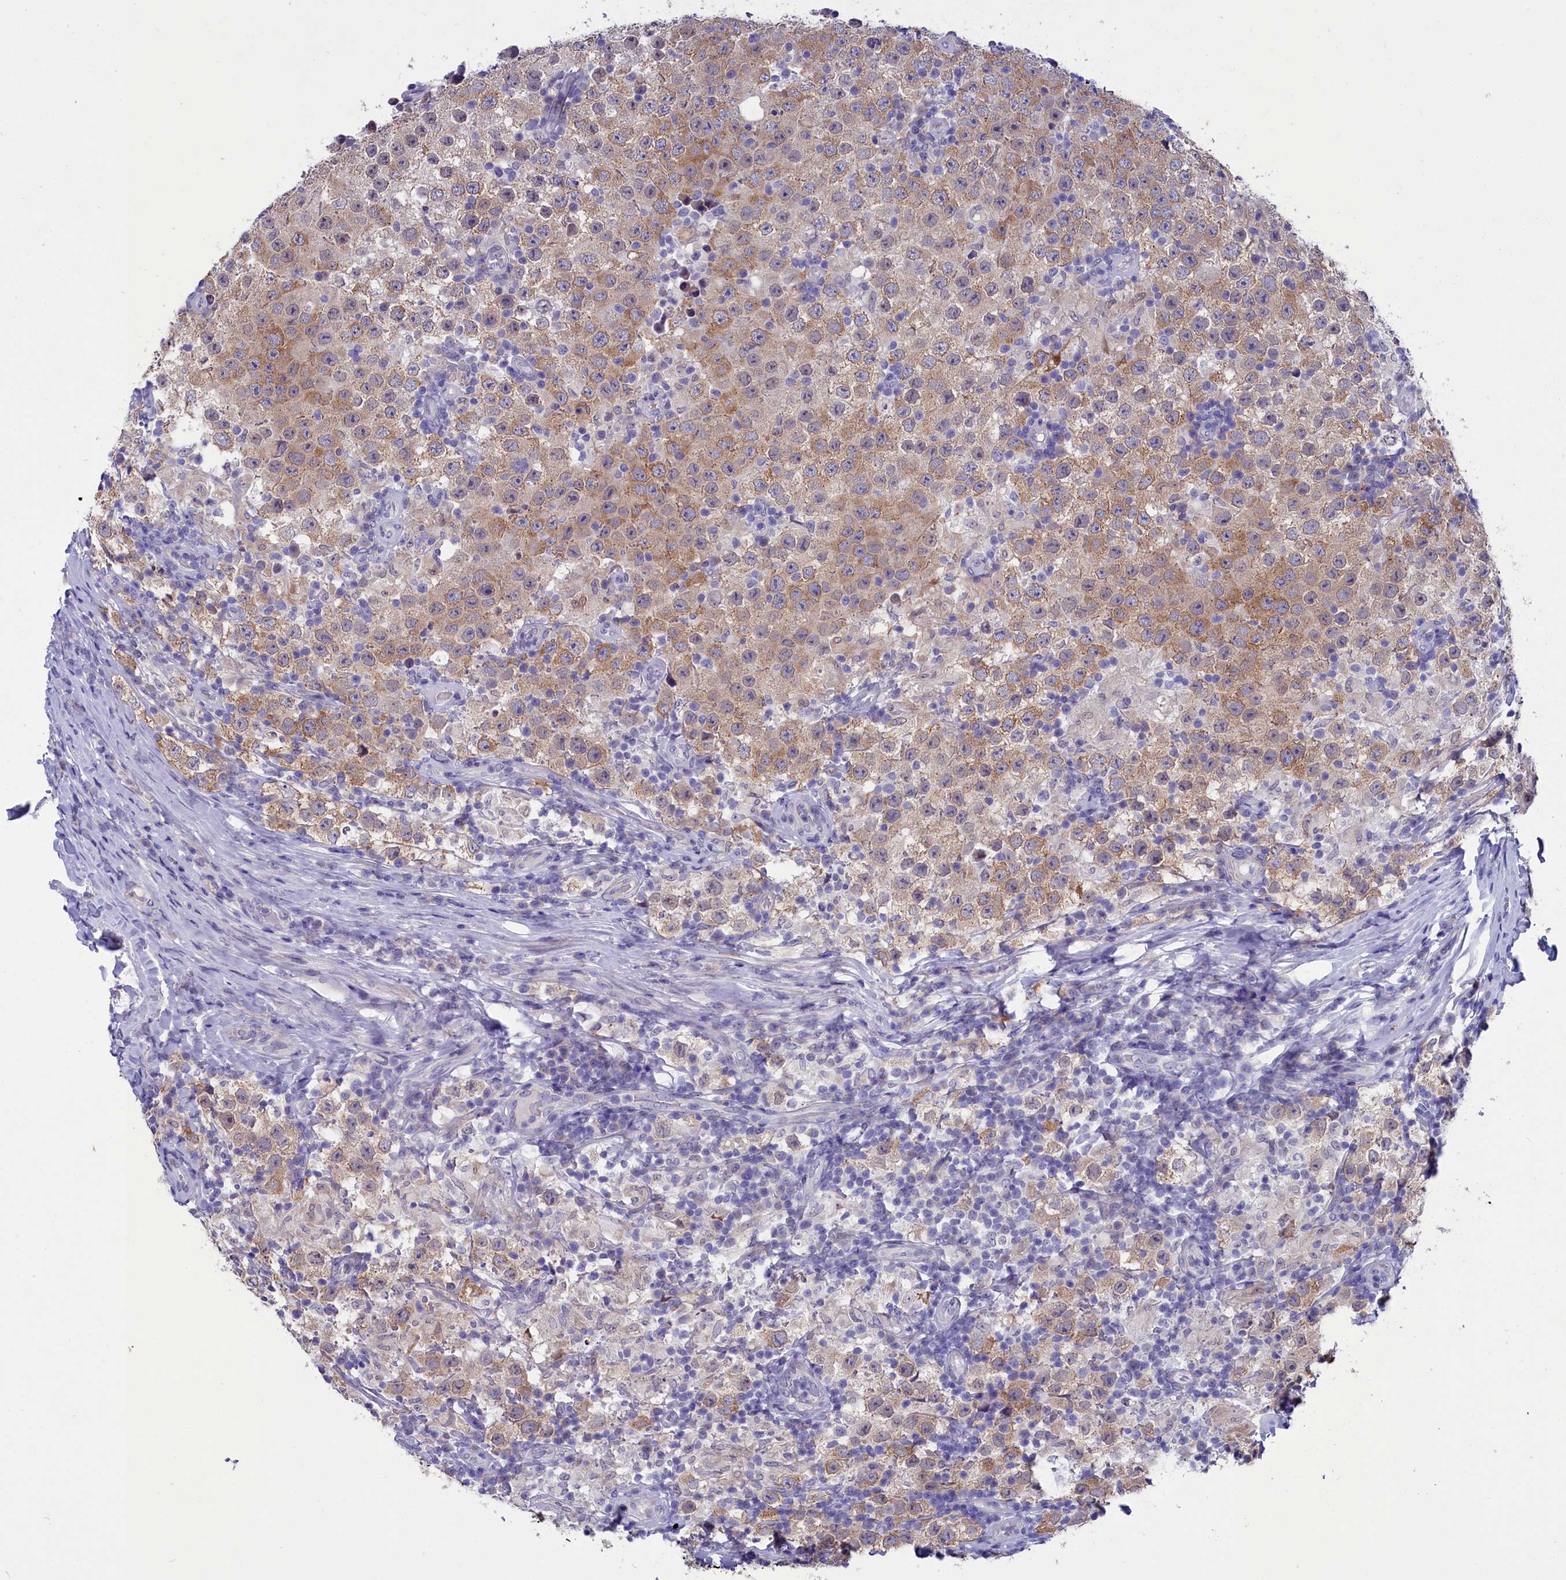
{"staining": {"intensity": "moderate", "quantity": "25%-75%", "location": "cytoplasmic/membranous"}, "tissue": "testis cancer", "cell_type": "Tumor cells", "image_type": "cancer", "snomed": [{"axis": "morphology", "description": "Normal tissue, NOS"}, {"axis": "morphology", "description": "Urothelial carcinoma, High grade"}, {"axis": "morphology", "description": "Seminoma, NOS"}, {"axis": "morphology", "description": "Carcinoma, Embryonal, NOS"}, {"axis": "topography", "description": "Urinary bladder"}, {"axis": "topography", "description": "Testis"}], "caption": "Testis seminoma stained with DAB IHC exhibits medium levels of moderate cytoplasmic/membranous staining in about 25%-75% of tumor cells.", "gene": "SCD5", "patient": {"sex": "male", "age": 41}}